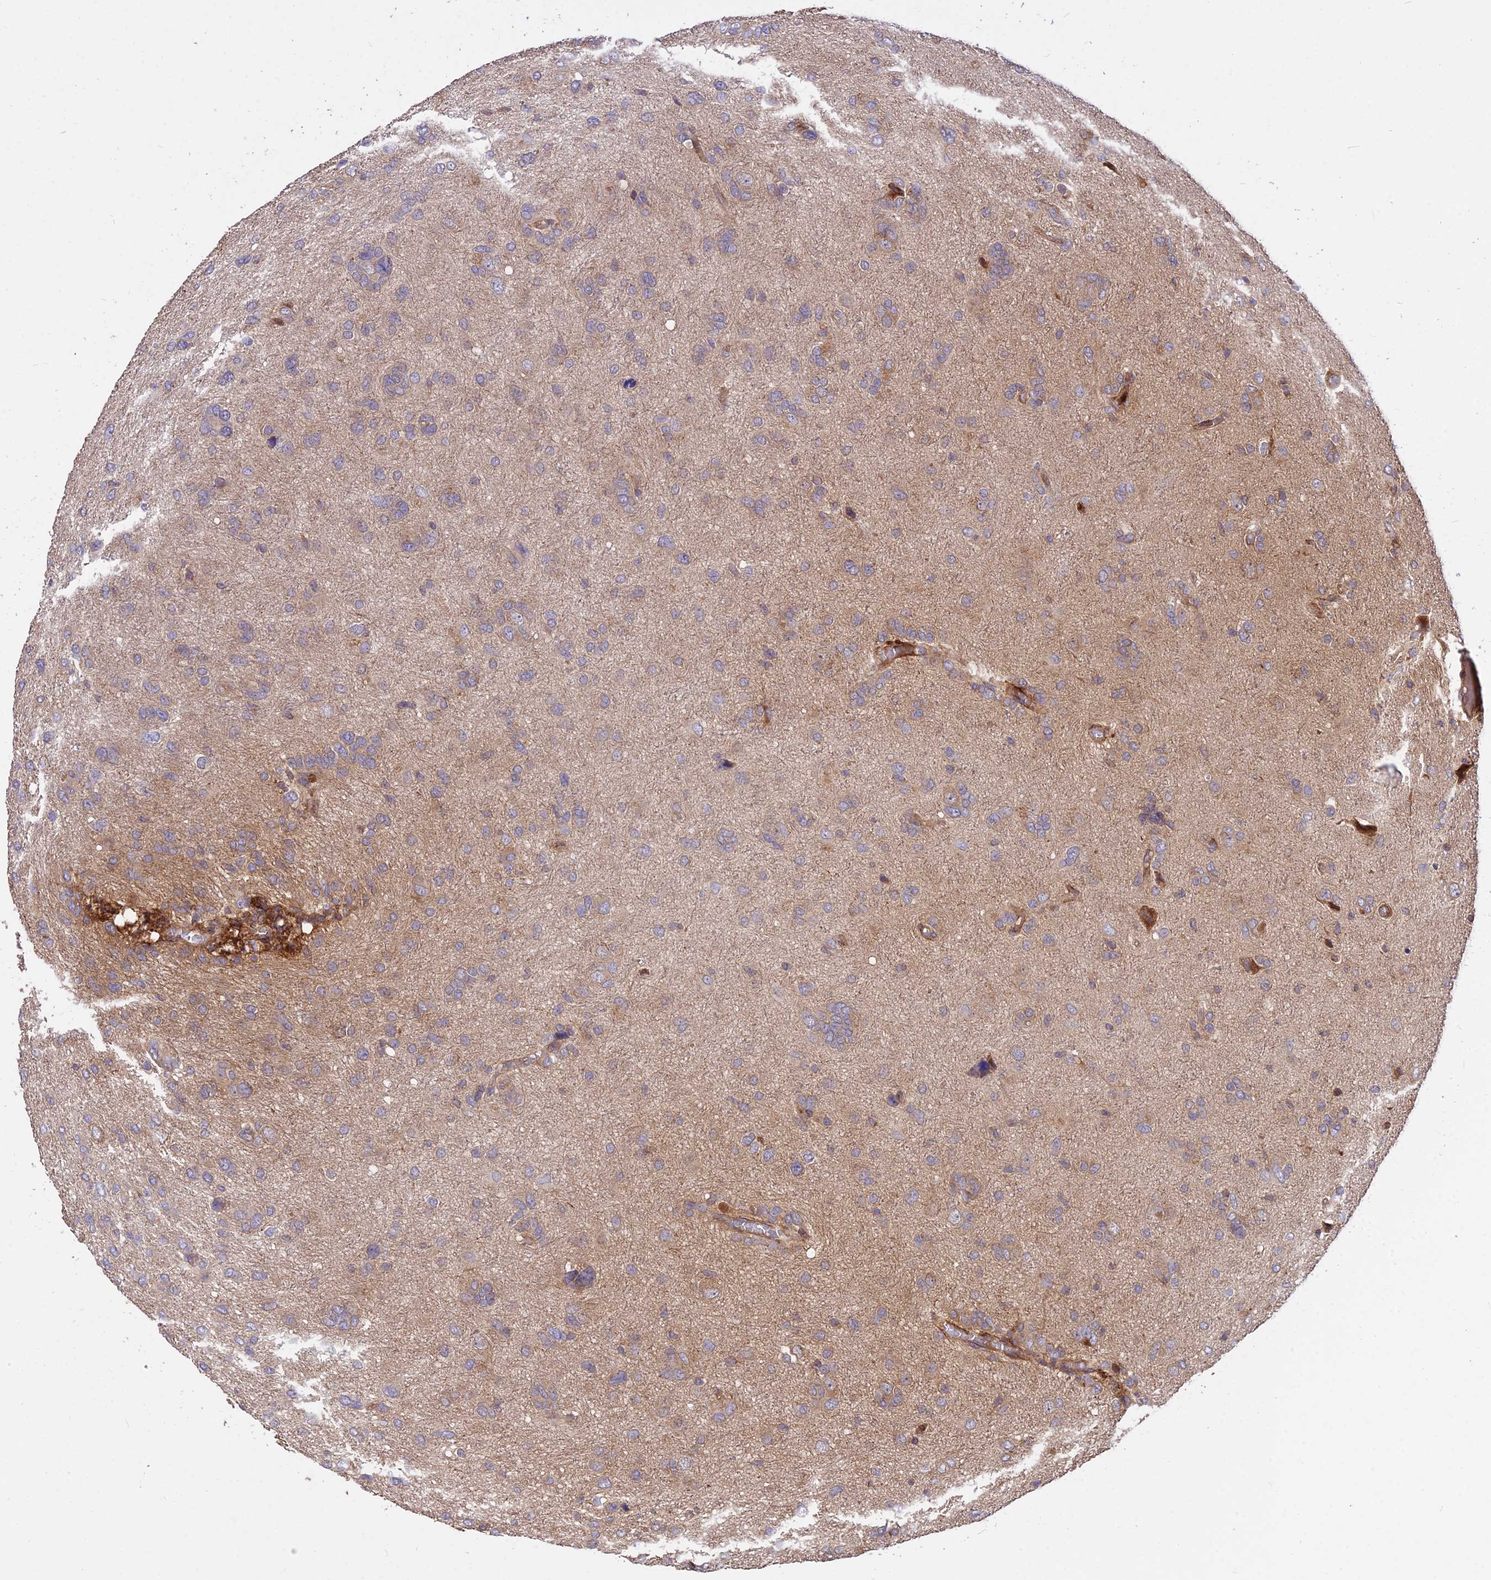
{"staining": {"intensity": "weak", "quantity": ">75%", "location": "cytoplasmic/membranous"}, "tissue": "glioma", "cell_type": "Tumor cells", "image_type": "cancer", "snomed": [{"axis": "morphology", "description": "Glioma, malignant, High grade"}, {"axis": "topography", "description": "Brain"}], "caption": "High-power microscopy captured an IHC photomicrograph of malignant high-grade glioma, revealing weak cytoplasmic/membranous positivity in approximately >75% of tumor cells. (DAB IHC, brown staining for protein, blue staining for nuclei).", "gene": "ROCK1", "patient": {"sex": "female", "age": 59}}